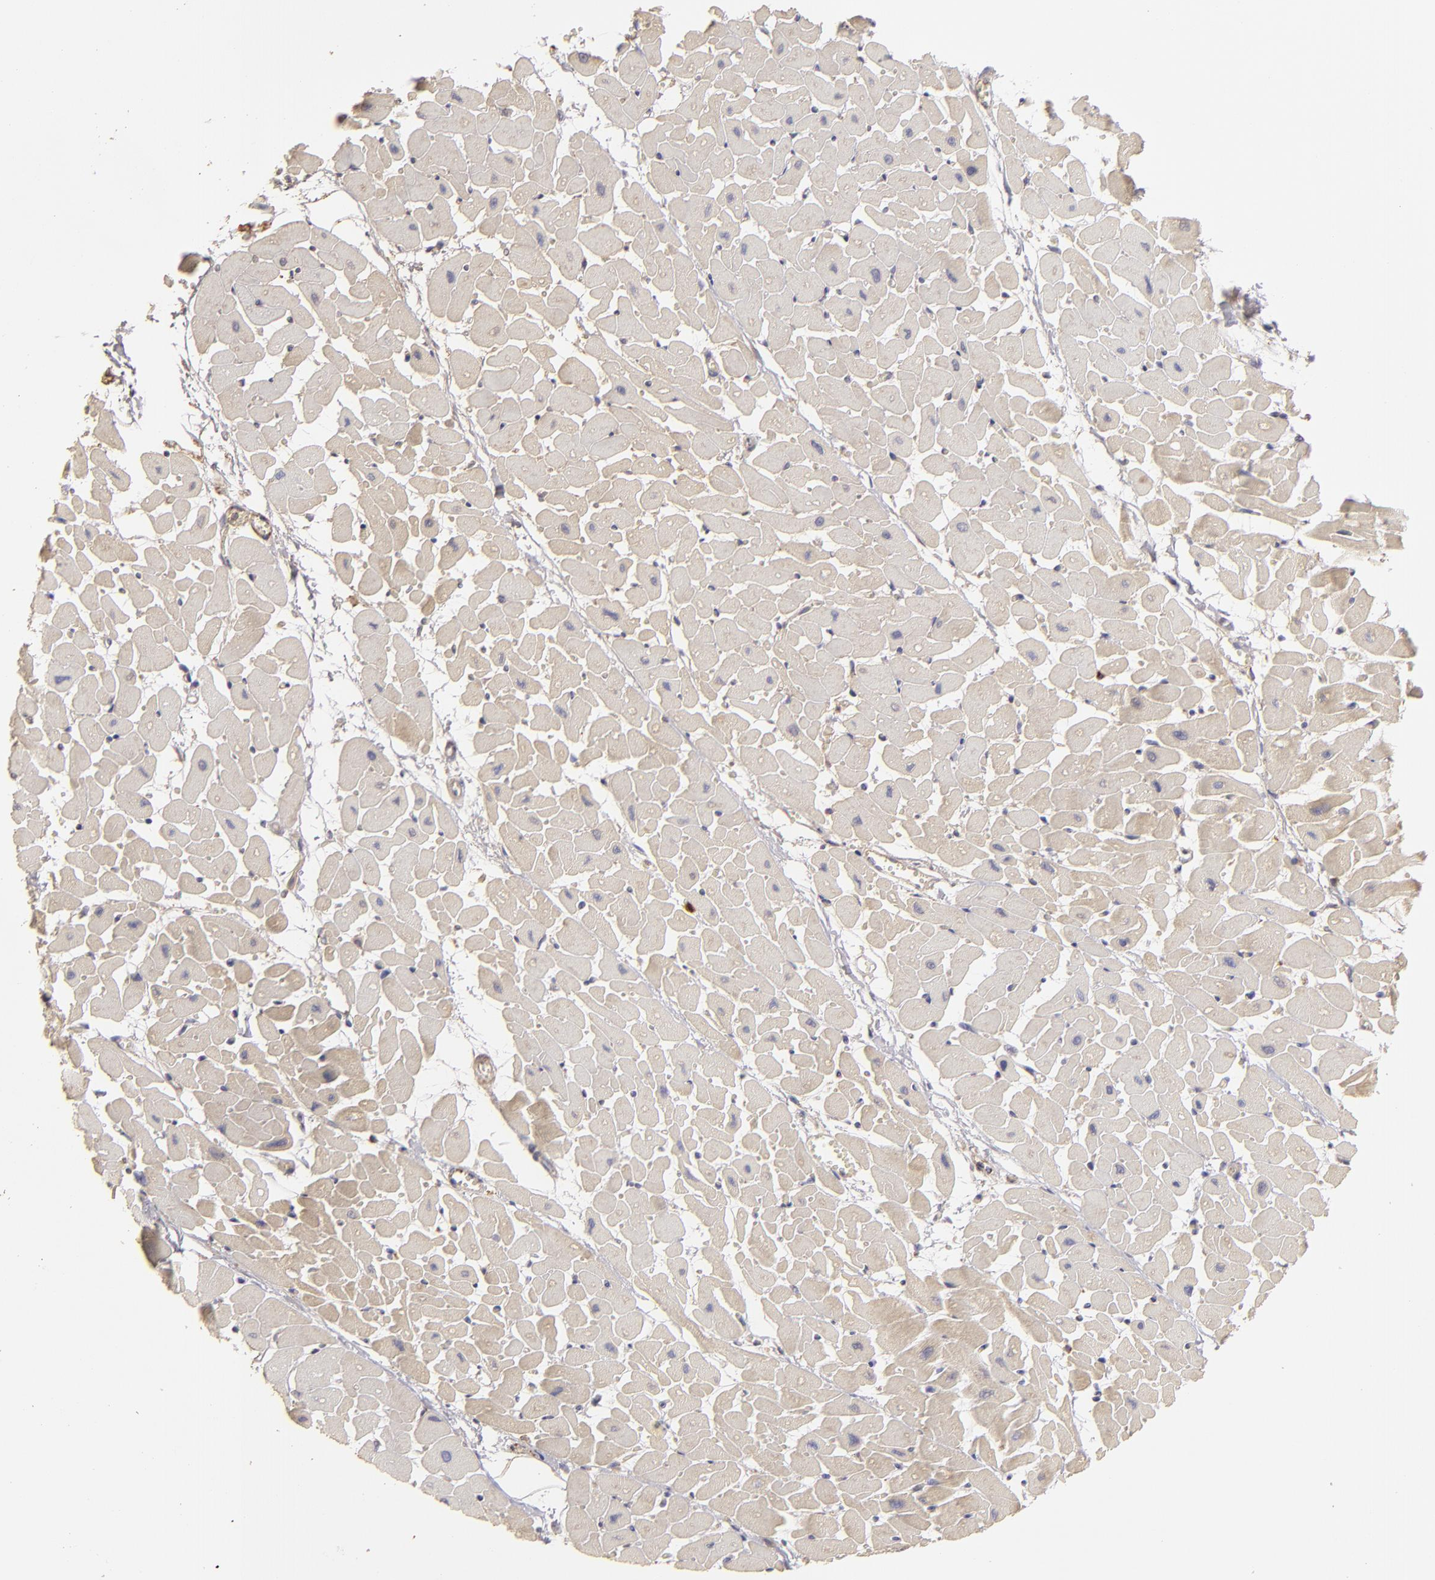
{"staining": {"intensity": "weak", "quantity": ">75%", "location": "cytoplasmic/membranous"}, "tissue": "heart muscle", "cell_type": "Cardiomyocytes", "image_type": "normal", "snomed": [{"axis": "morphology", "description": "Normal tissue, NOS"}, {"axis": "topography", "description": "Heart"}], "caption": "Protein expression by immunohistochemistry (IHC) exhibits weak cytoplasmic/membranous expression in about >75% of cardiomyocytes in benign heart muscle. (brown staining indicates protein expression, while blue staining denotes nuclei).", "gene": "CFB", "patient": {"sex": "female", "age": 19}}